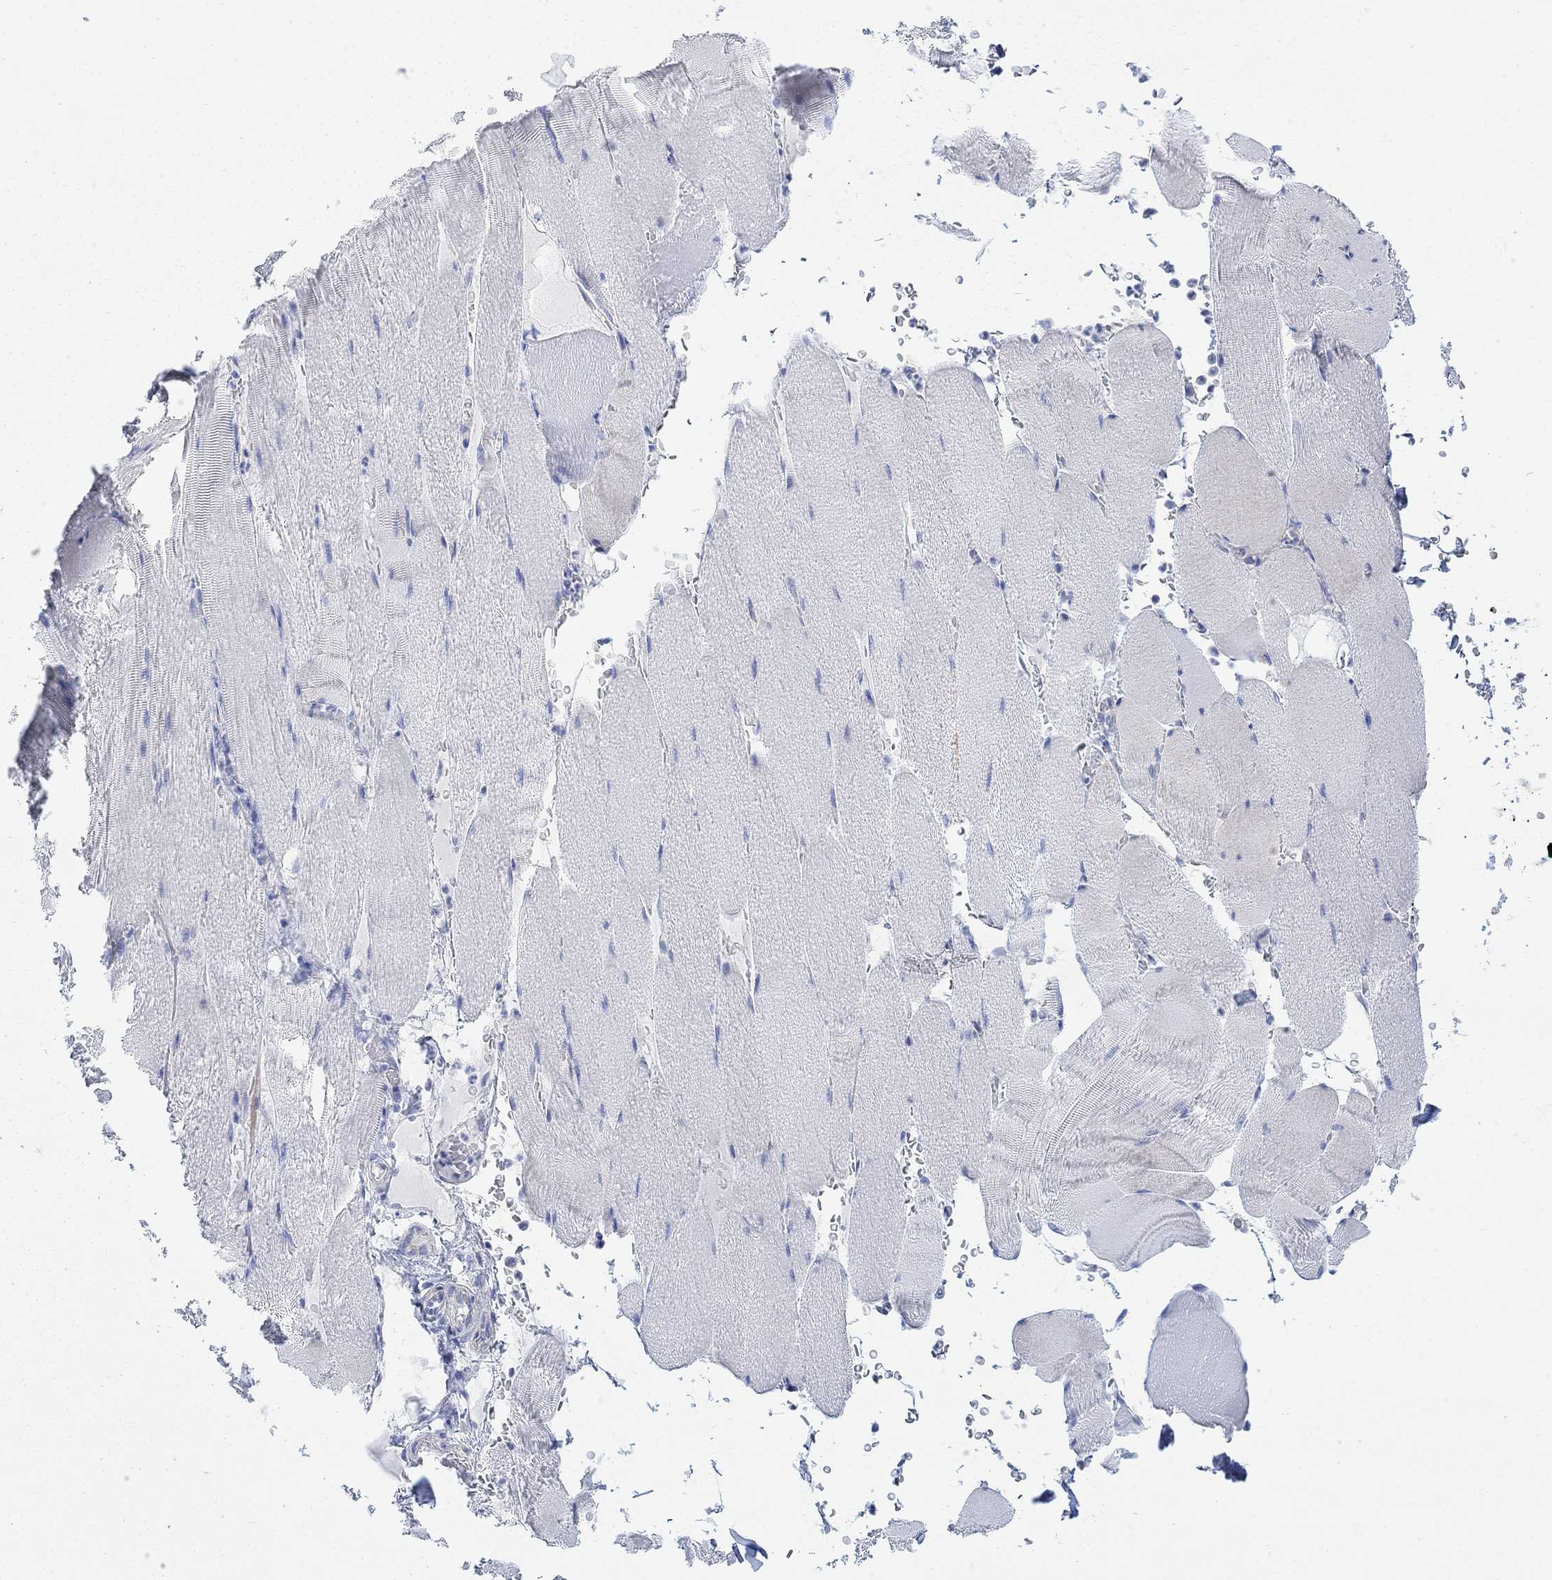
{"staining": {"intensity": "negative", "quantity": "none", "location": "none"}, "tissue": "skeletal muscle", "cell_type": "Myocytes", "image_type": "normal", "snomed": [{"axis": "morphology", "description": "Normal tissue, NOS"}, {"axis": "topography", "description": "Skeletal muscle"}], "caption": "This is a histopathology image of immunohistochemistry staining of unremarkable skeletal muscle, which shows no staining in myocytes. The staining was performed using DAB (3,3'-diaminobenzidine) to visualize the protein expression in brown, while the nuclei were stained in blue with hematoxylin (Magnification: 20x).", "gene": "TLDC2", "patient": {"sex": "male", "age": 56}}